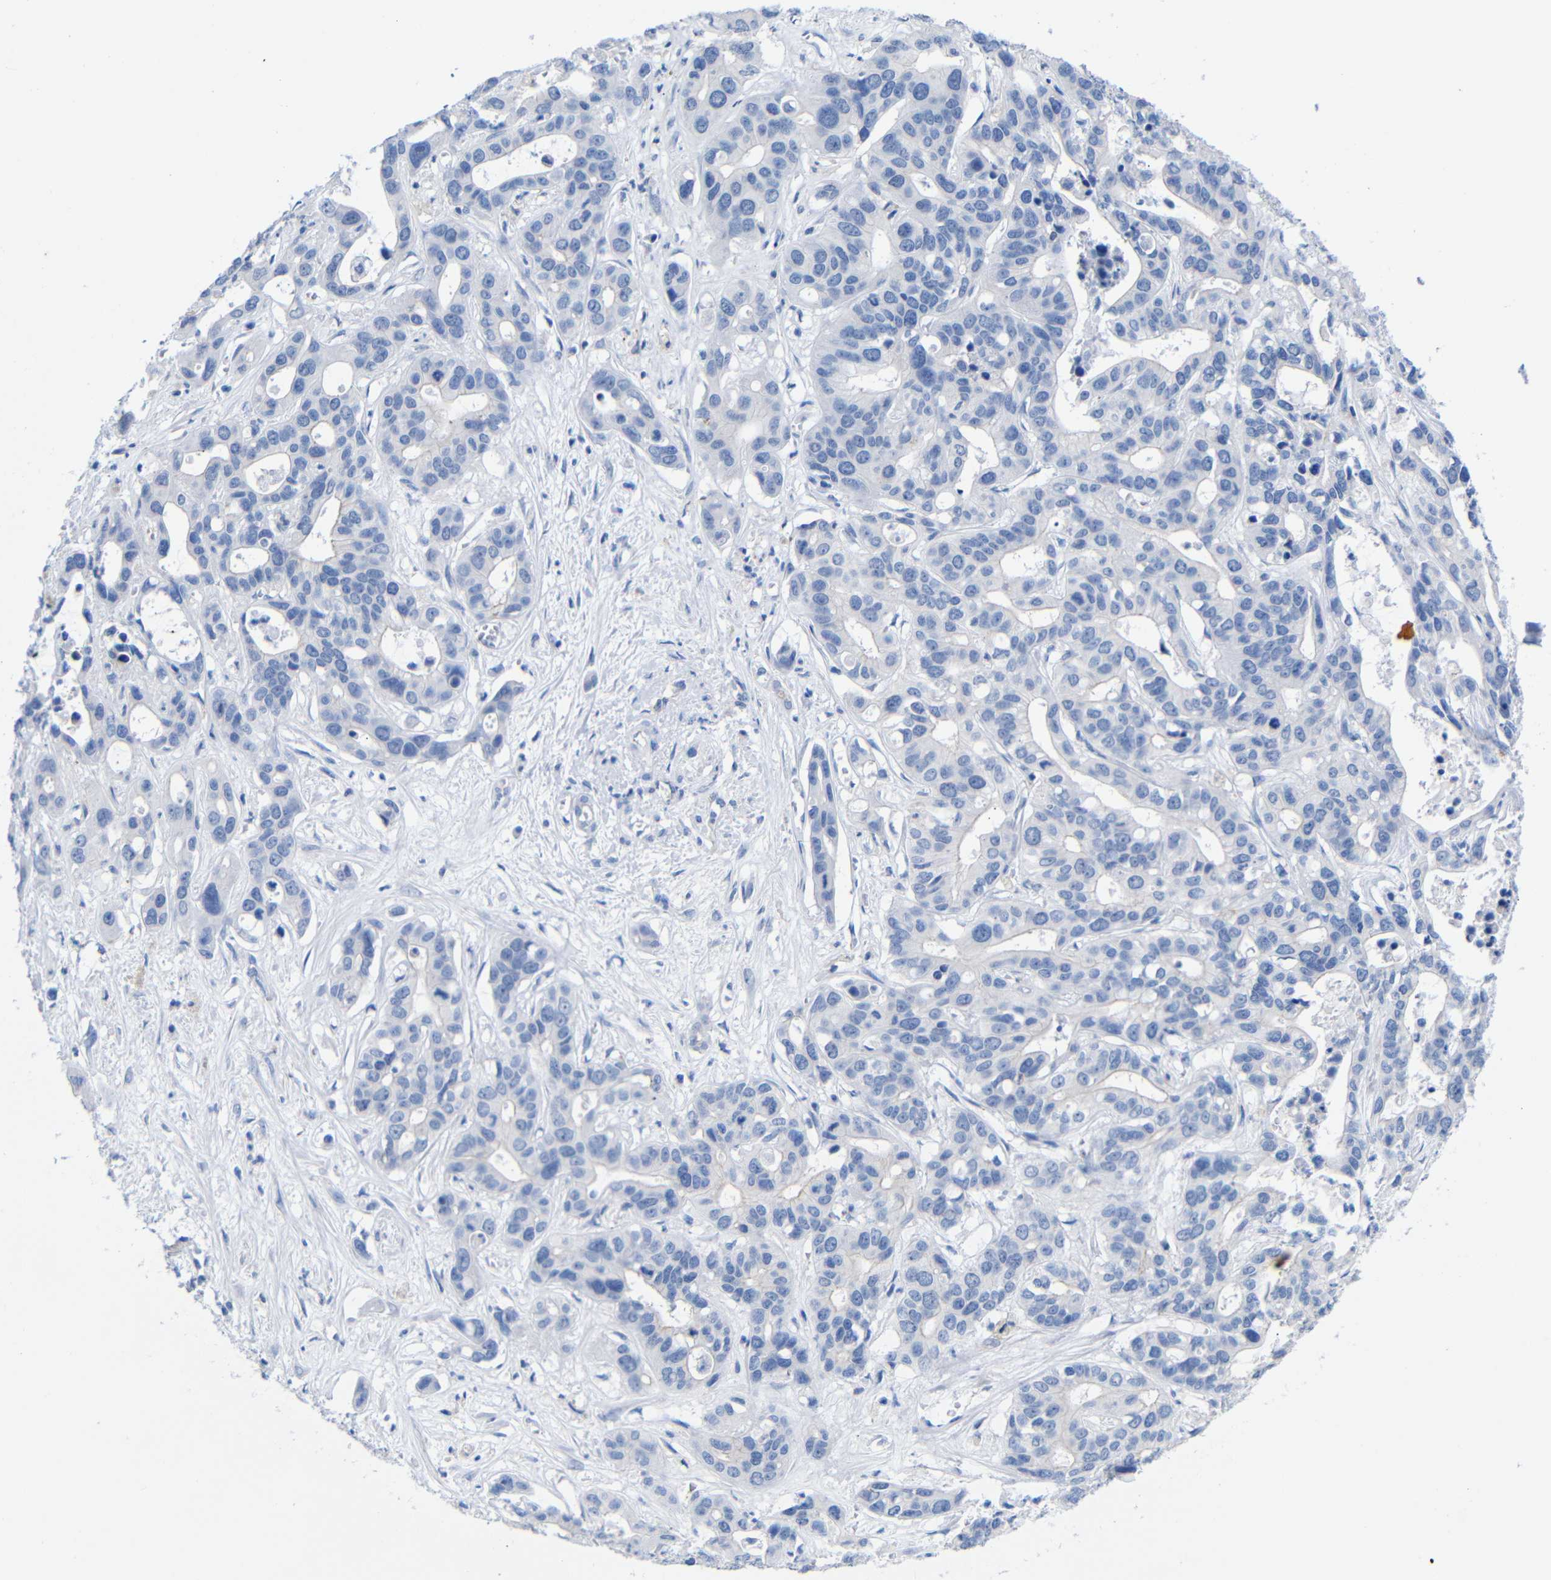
{"staining": {"intensity": "negative", "quantity": "none", "location": "none"}, "tissue": "liver cancer", "cell_type": "Tumor cells", "image_type": "cancer", "snomed": [{"axis": "morphology", "description": "Cholangiocarcinoma"}, {"axis": "topography", "description": "Liver"}], "caption": "Immunohistochemistry of human liver cholangiocarcinoma reveals no positivity in tumor cells.", "gene": "CGNL1", "patient": {"sex": "female", "age": 65}}